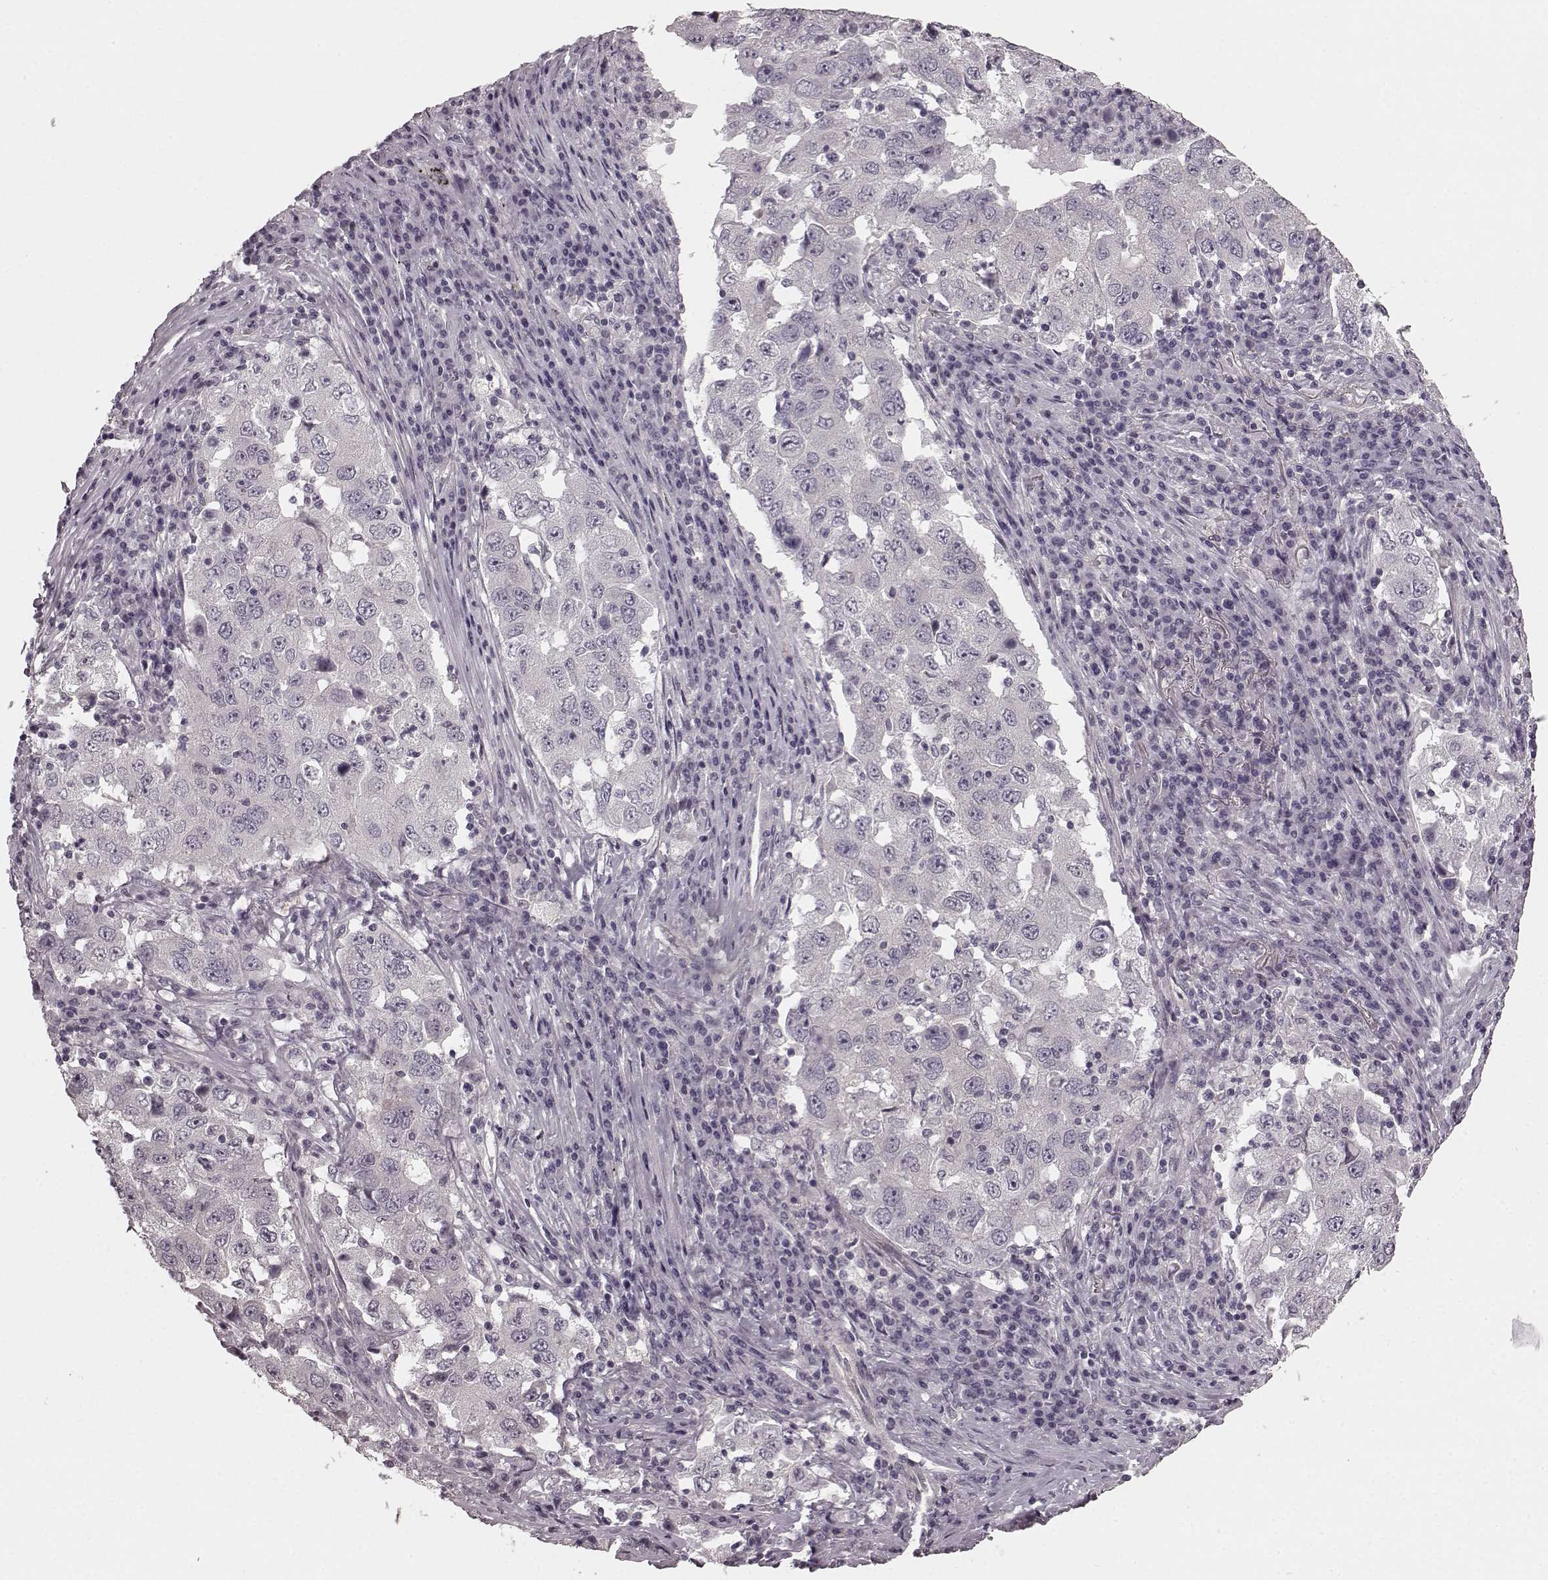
{"staining": {"intensity": "negative", "quantity": "none", "location": "none"}, "tissue": "lung cancer", "cell_type": "Tumor cells", "image_type": "cancer", "snomed": [{"axis": "morphology", "description": "Adenocarcinoma, NOS"}, {"axis": "topography", "description": "Lung"}], "caption": "The IHC photomicrograph has no significant expression in tumor cells of lung adenocarcinoma tissue. (DAB (3,3'-diaminobenzidine) immunohistochemistry visualized using brightfield microscopy, high magnification).", "gene": "PRKCE", "patient": {"sex": "male", "age": 73}}